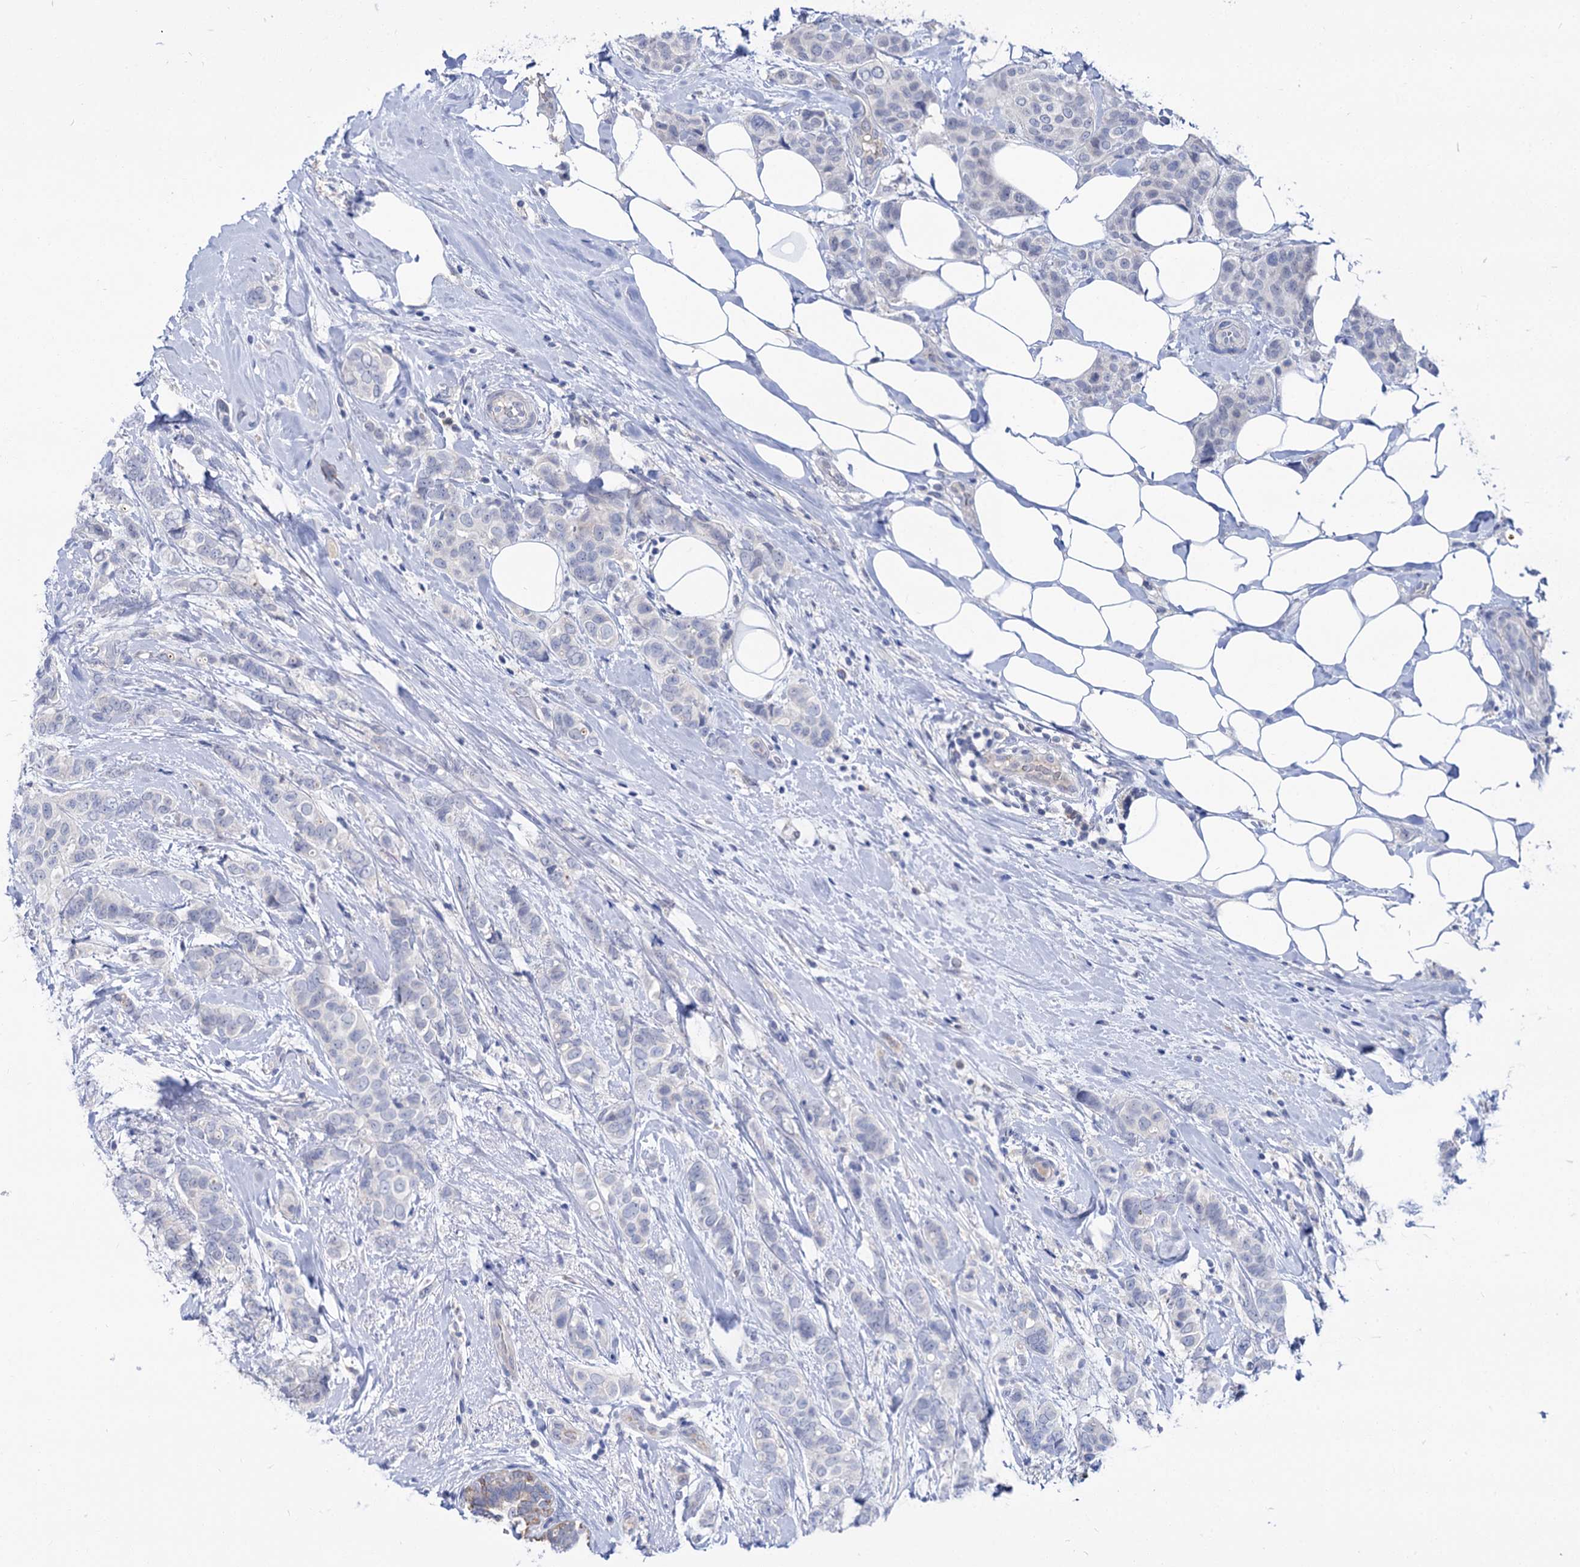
{"staining": {"intensity": "negative", "quantity": "none", "location": "none"}, "tissue": "breast cancer", "cell_type": "Tumor cells", "image_type": "cancer", "snomed": [{"axis": "morphology", "description": "Lobular carcinoma"}, {"axis": "topography", "description": "Breast"}], "caption": "This image is of breast cancer stained with immunohistochemistry to label a protein in brown with the nuclei are counter-stained blue. There is no positivity in tumor cells.", "gene": "NEK10", "patient": {"sex": "female", "age": 51}}